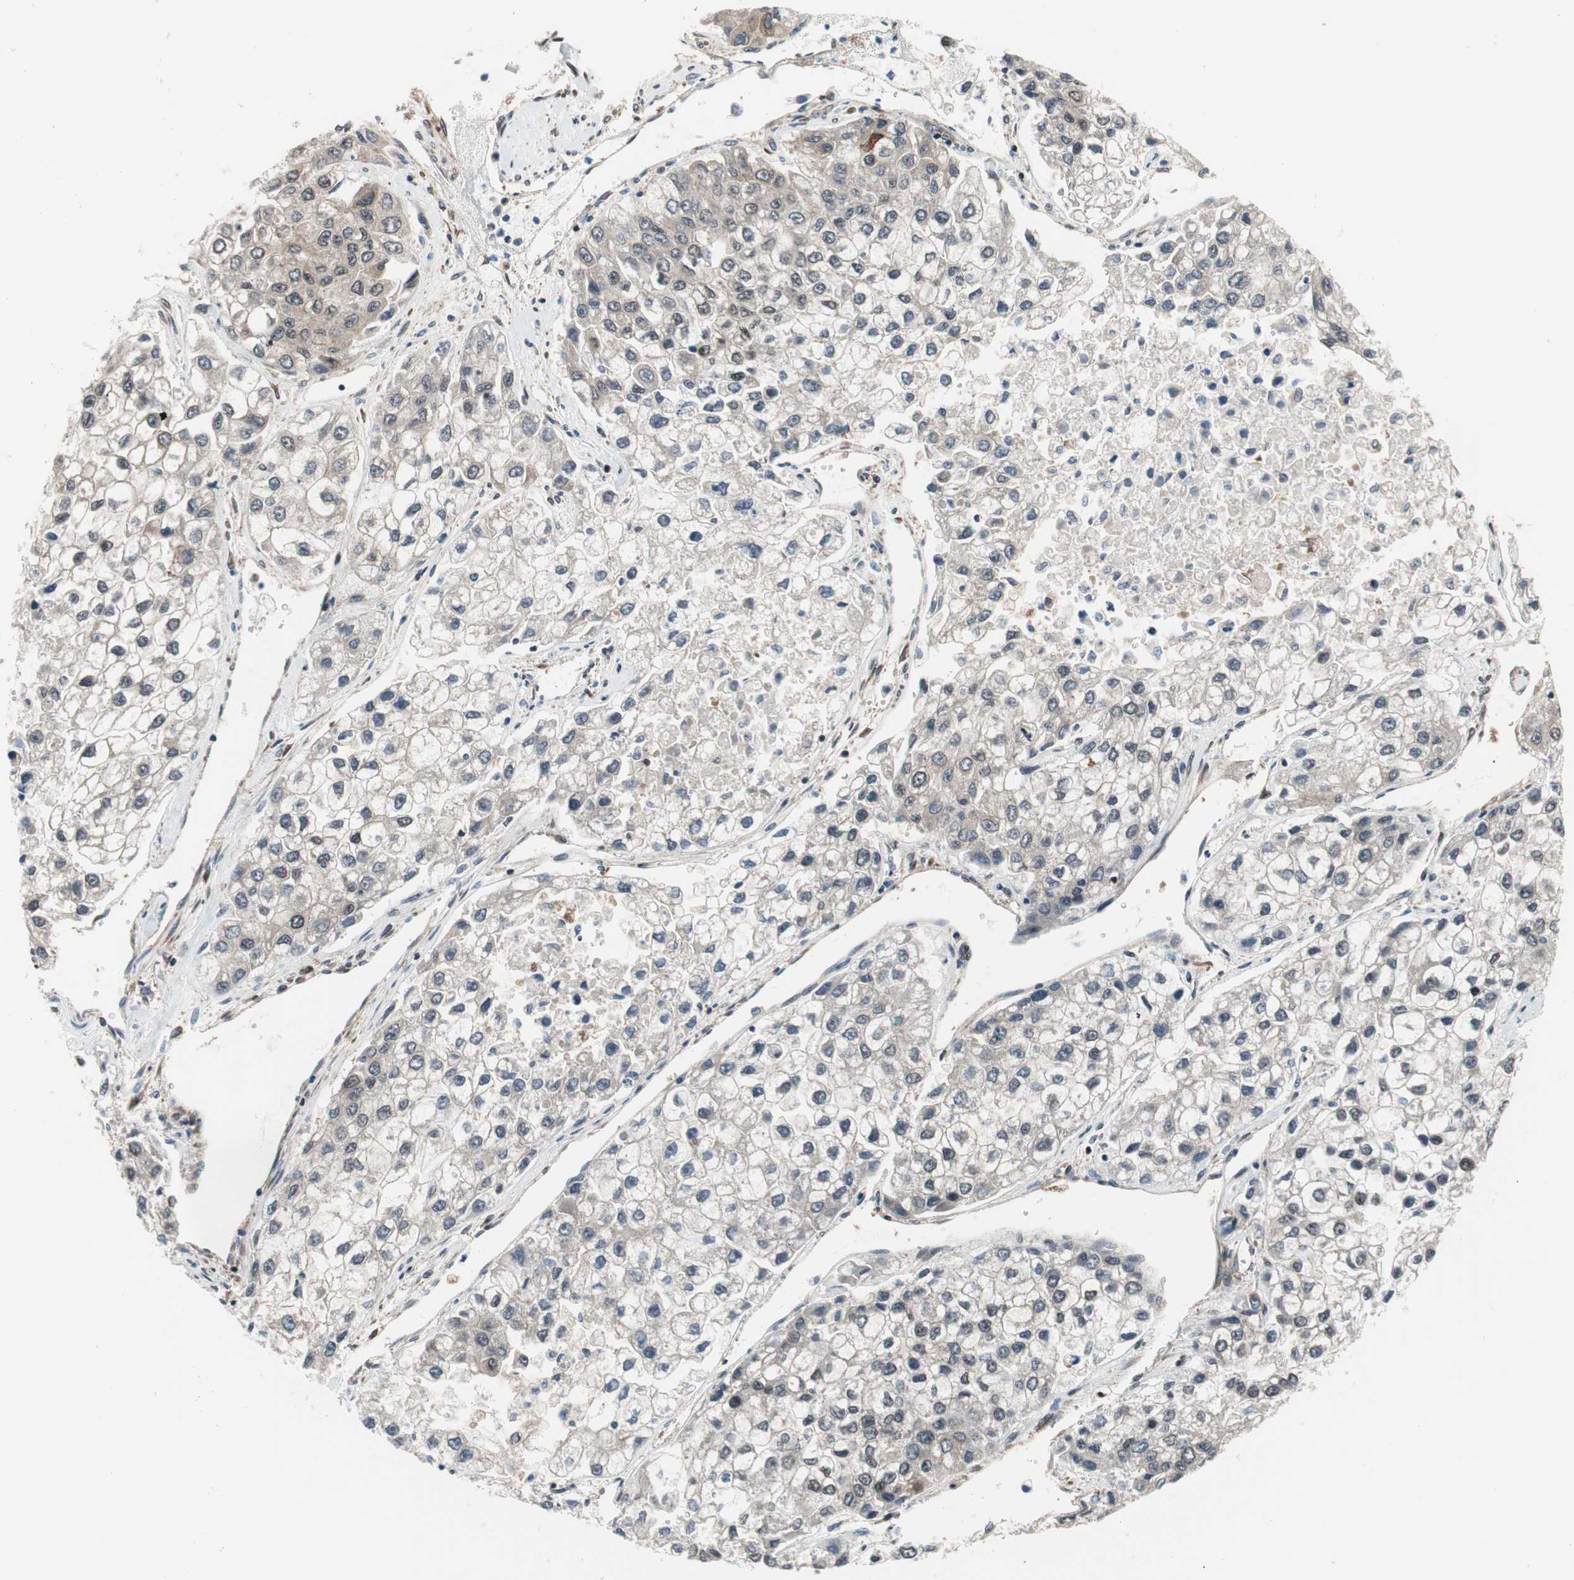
{"staining": {"intensity": "moderate", "quantity": "<25%", "location": "cytoplasmic/membranous"}, "tissue": "liver cancer", "cell_type": "Tumor cells", "image_type": "cancer", "snomed": [{"axis": "morphology", "description": "Carcinoma, Hepatocellular, NOS"}, {"axis": "topography", "description": "Liver"}], "caption": "Liver hepatocellular carcinoma was stained to show a protein in brown. There is low levels of moderate cytoplasmic/membranous expression in approximately <25% of tumor cells.", "gene": "ZNF512B", "patient": {"sex": "female", "age": 66}}